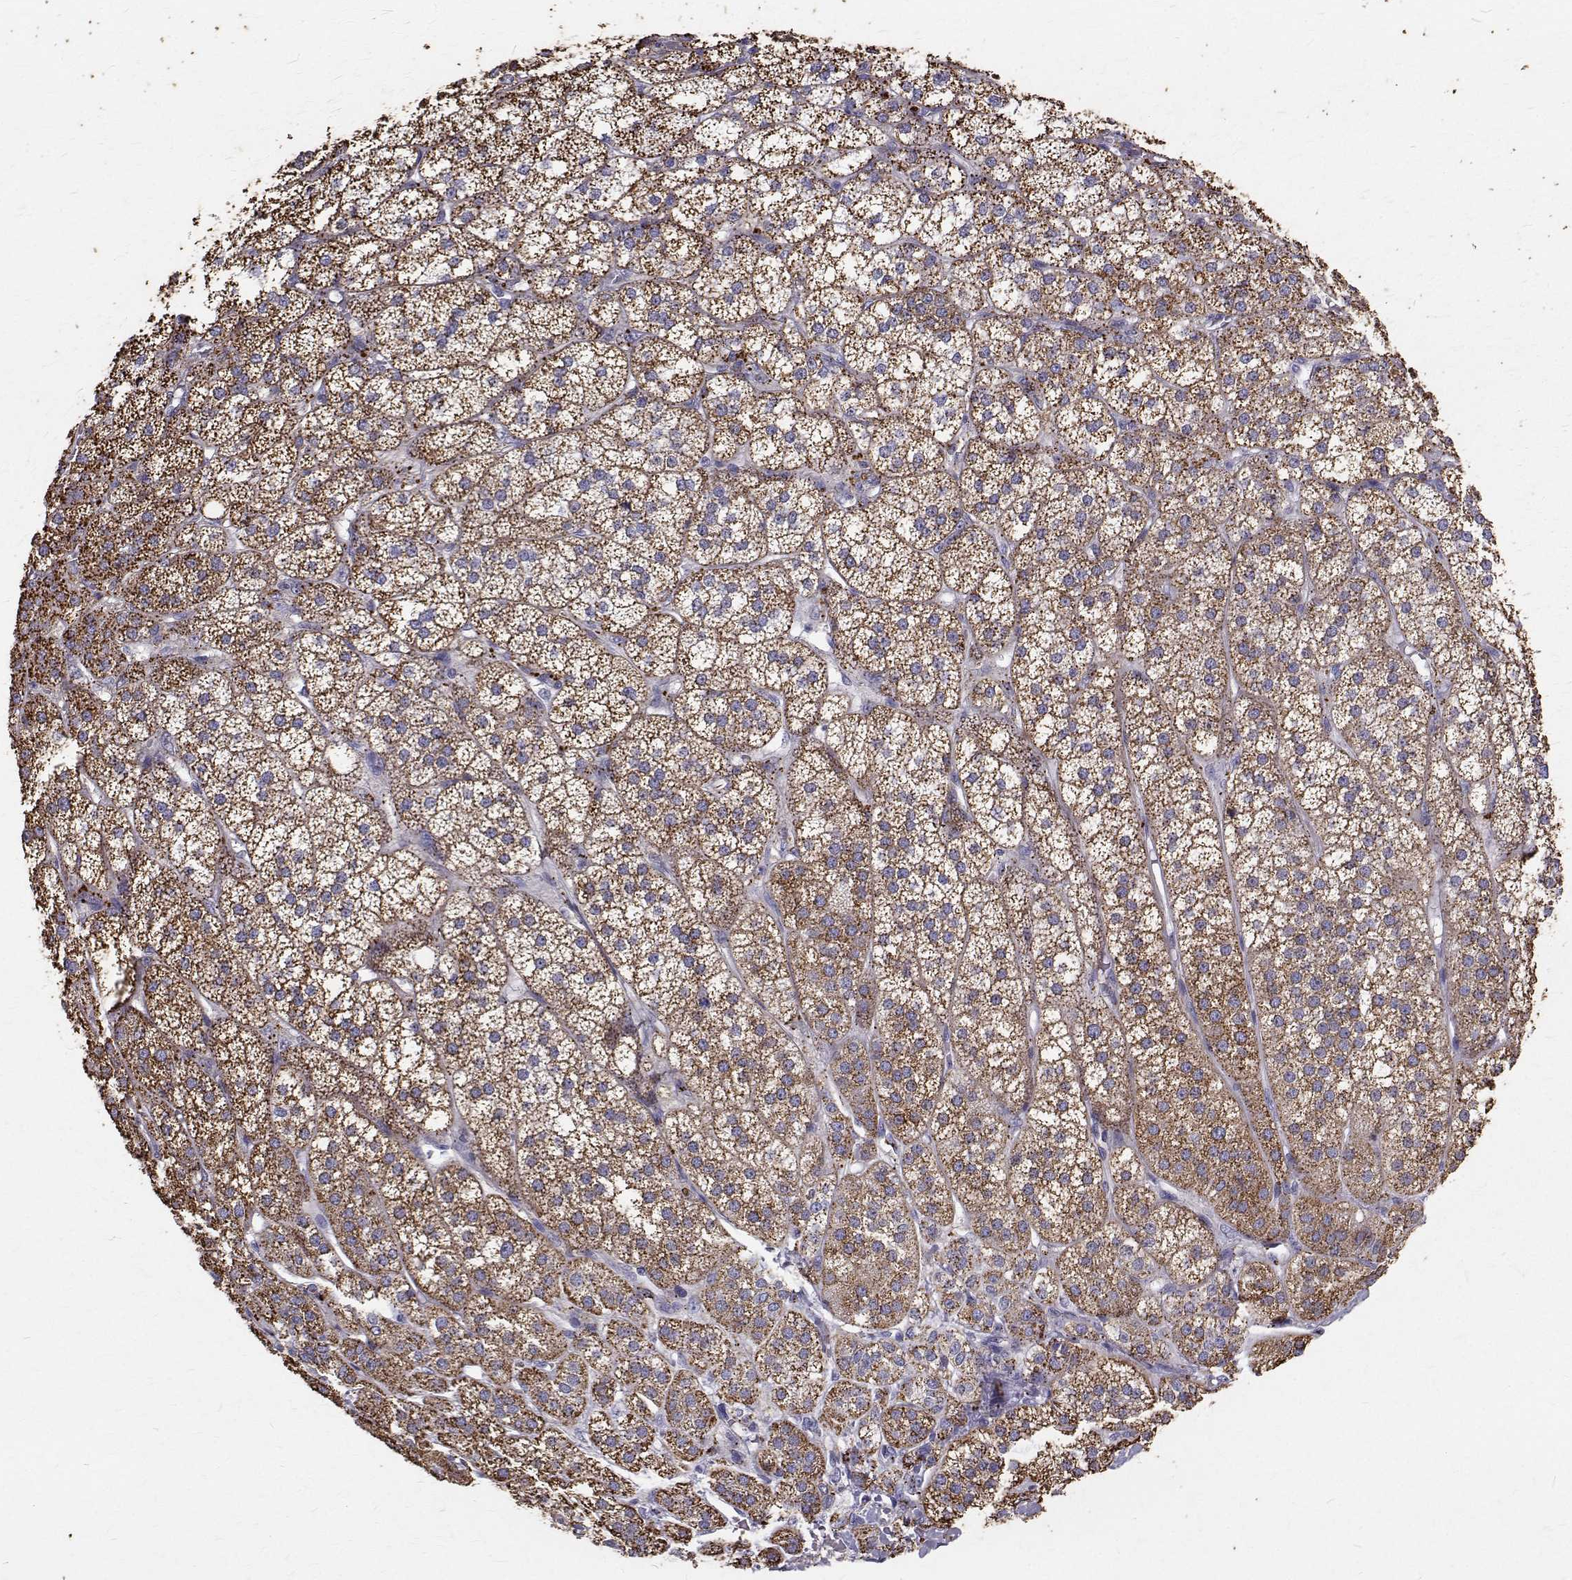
{"staining": {"intensity": "strong", "quantity": "25%-75%", "location": "cytoplasmic/membranous"}, "tissue": "adrenal gland", "cell_type": "Glandular cells", "image_type": "normal", "snomed": [{"axis": "morphology", "description": "Normal tissue, NOS"}, {"axis": "topography", "description": "Adrenal gland"}], "caption": "Brown immunohistochemical staining in unremarkable human adrenal gland demonstrates strong cytoplasmic/membranous positivity in approximately 25%-75% of glandular cells.", "gene": "TPP1", "patient": {"sex": "female", "age": 60}}